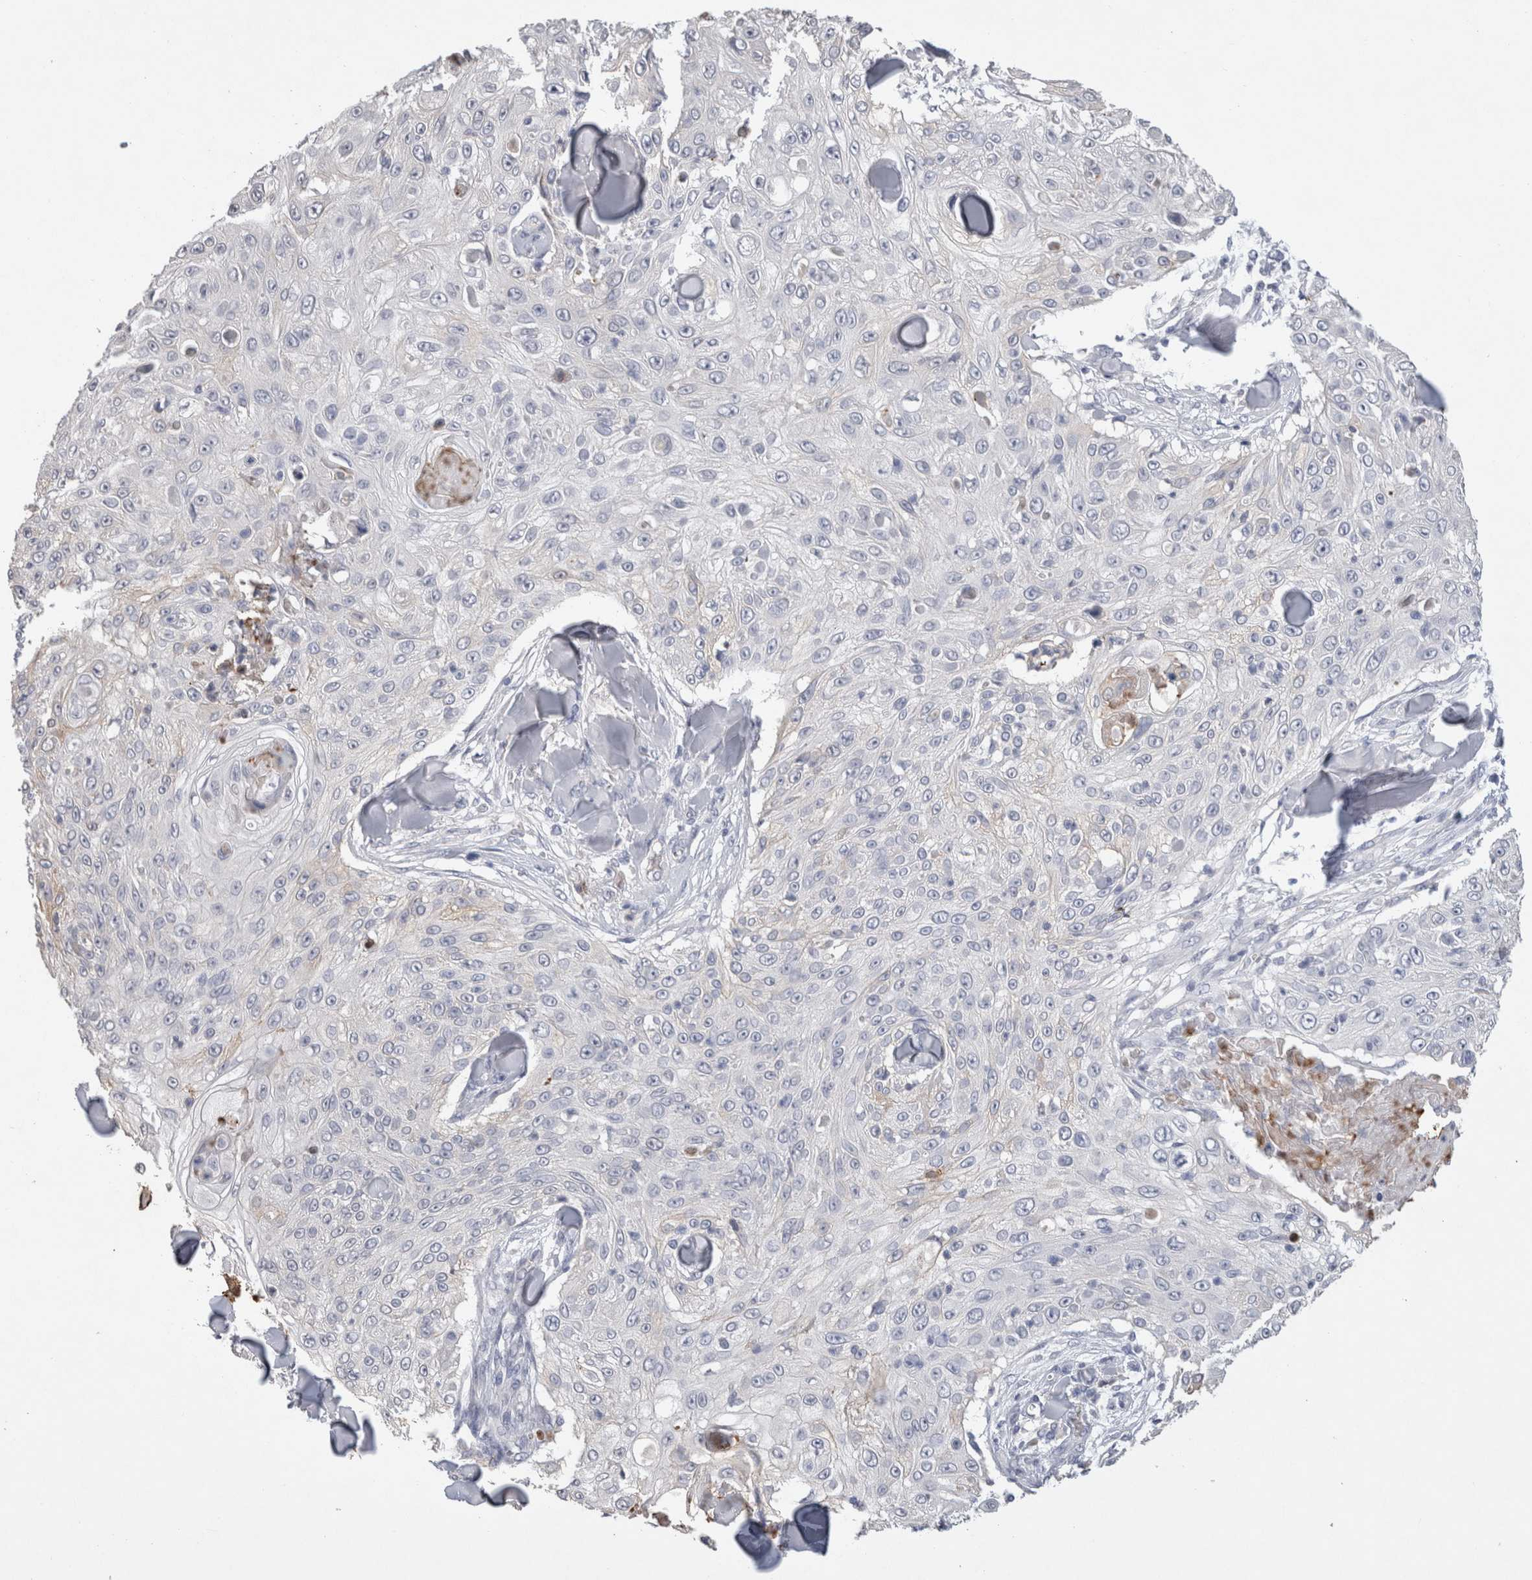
{"staining": {"intensity": "negative", "quantity": "none", "location": "none"}, "tissue": "skin cancer", "cell_type": "Tumor cells", "image_type": "cancer", "snomed": [{"axis": "morphology", "description": "Squamous cell carcinoma, NOS"}, {"axis": "topography", "description": "Skin"}], "caption": "High power microscopy histopathology image of an IHC image of skin cancer (squamous cell carcinoma), revealing no significant staining in tumor cells. The staining is performed using DAB brown chromogen with nuclei counter-stained in using hematoxylin.", "gene": "FABP7", "patient": {"sex": "male", "age": 86}}